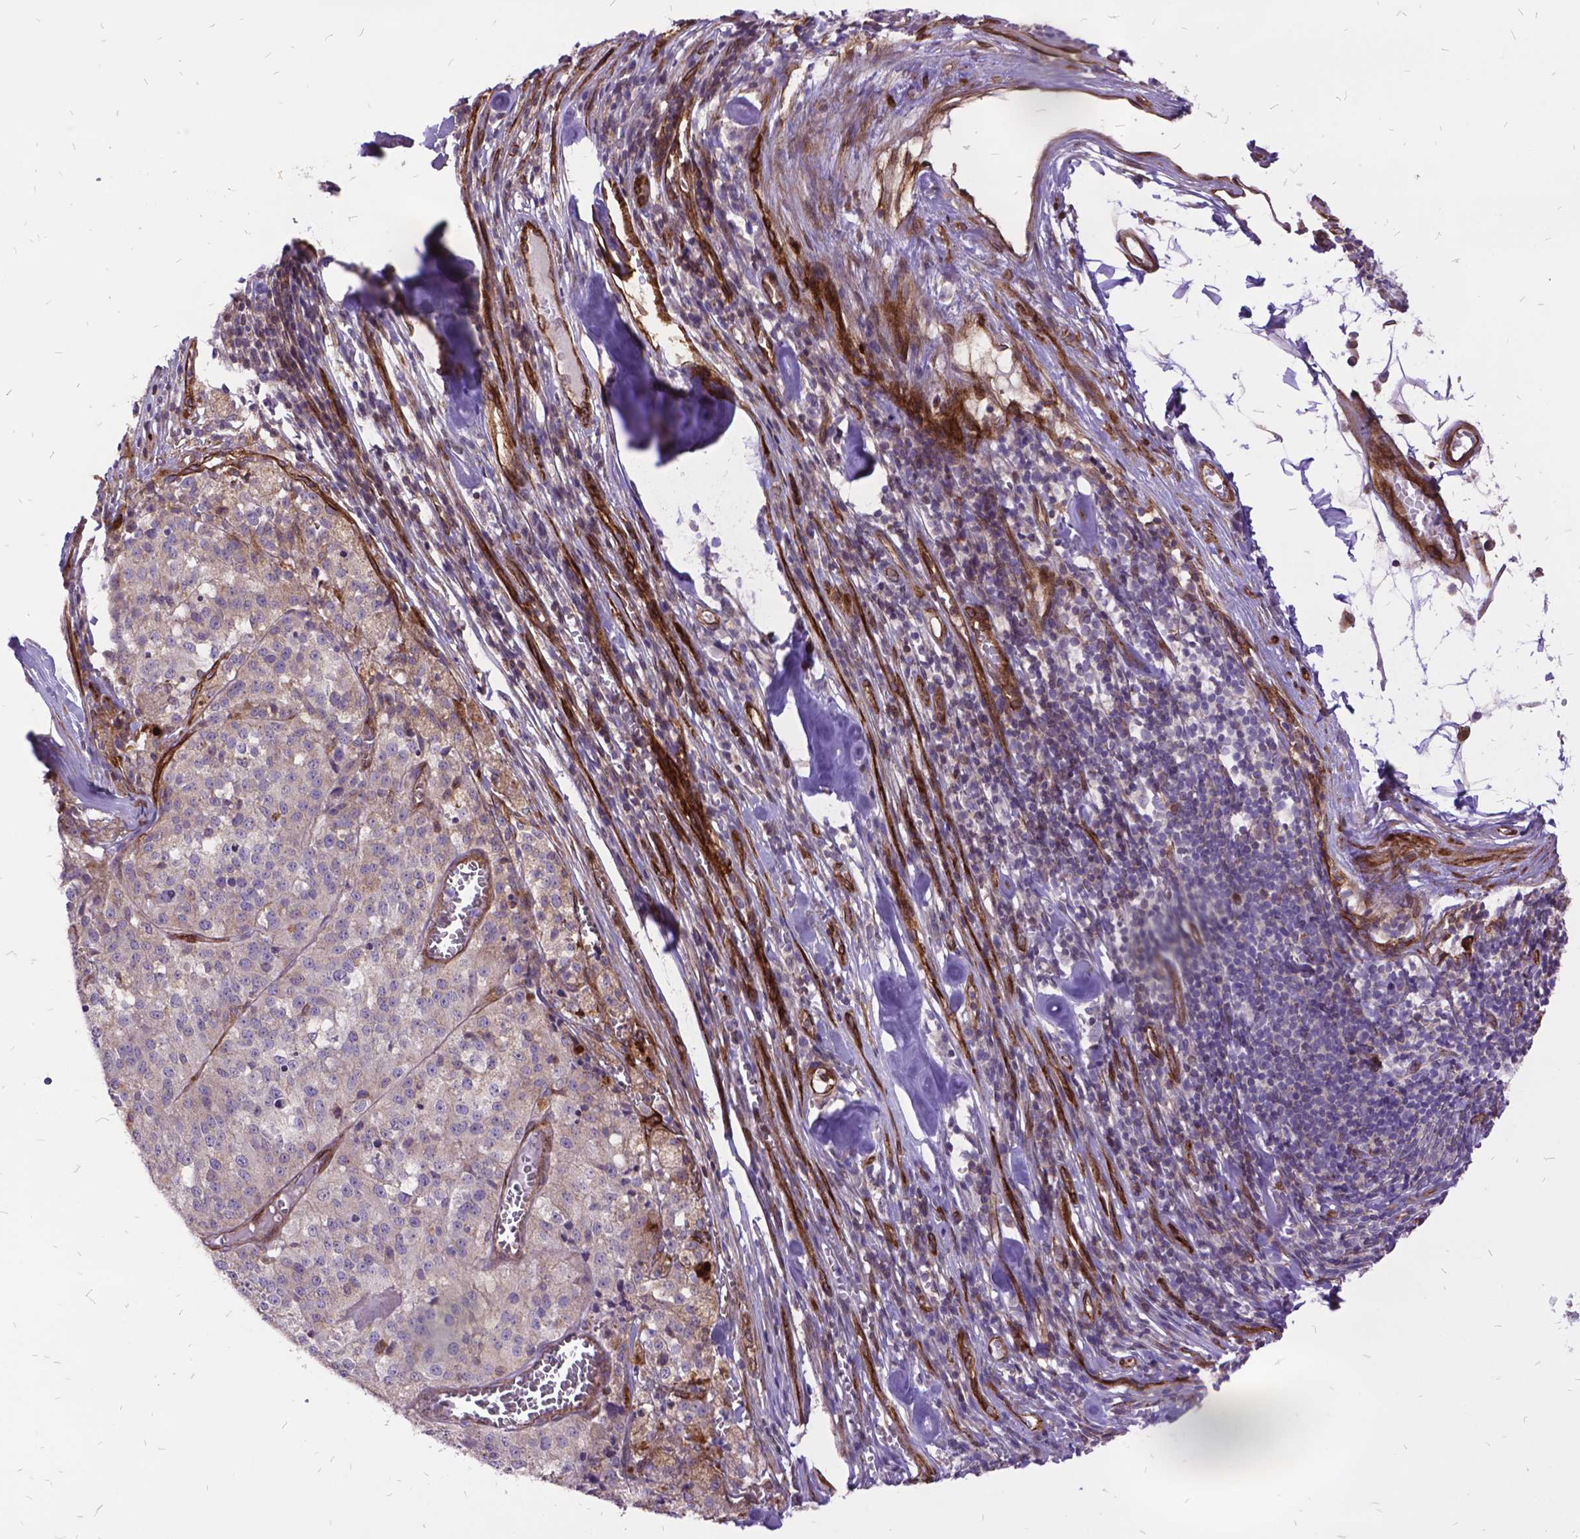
{"staining": {"intensity": "negative", "quantity": "none", "location": "none"}, "tissue": "melanoma", "cell_type": "Tumor cells", "image_type": "cancer", "snomed": [{"axis": "morphology", "description": "Malignant melanoma, Metastatic site"}, {"axis": "topography", "description": "Lymph node"}], "caption": "An IHC photomicrograph of melanoma is shown. There is no staining in tumor cells of melanoma.", "gene": "GRB7", "patient": {"sex": "female", "age": 64}}